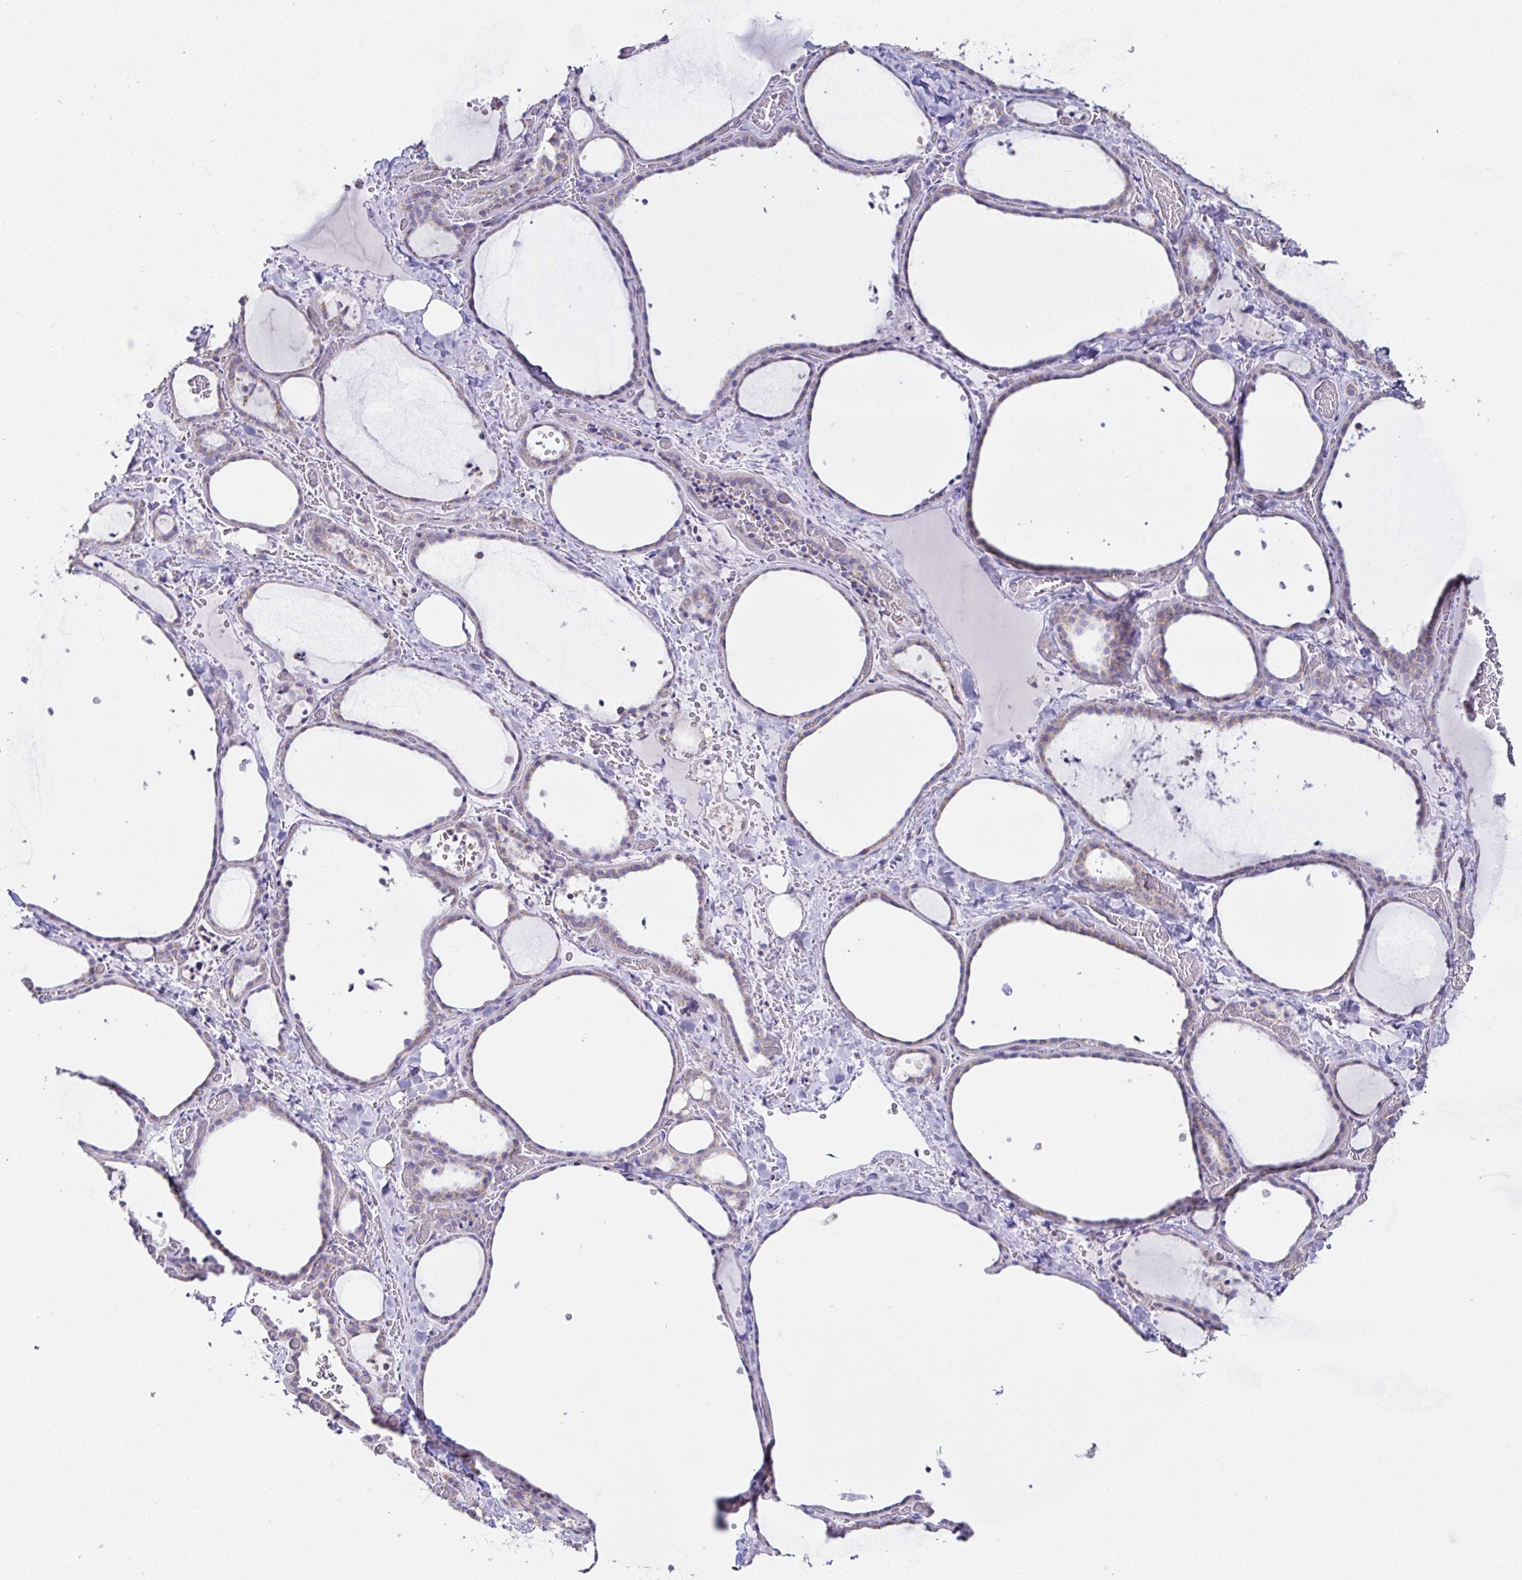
{"staining": {"intensity": "weak", "quantity": "25%-75%", "location": "cytoplasmic/membranous"}, "tissue": "thyroid gland", "cell_type": "Glandular cells", "image_type": "normal", "snomed": [{"axis": "morphology", "description": "Normal tissue, NOS"}, {"axis": "topography", "description": "Thyroid gland"}], "caption": "An IHC image of unremarkable tissue is shown. Protein staining in brown labels weak cytoplasmic/membranous positivity in thyroid gland within glandular cells.", "gene": "DOK7", "patient": {"sex": "female", "age": 36}}